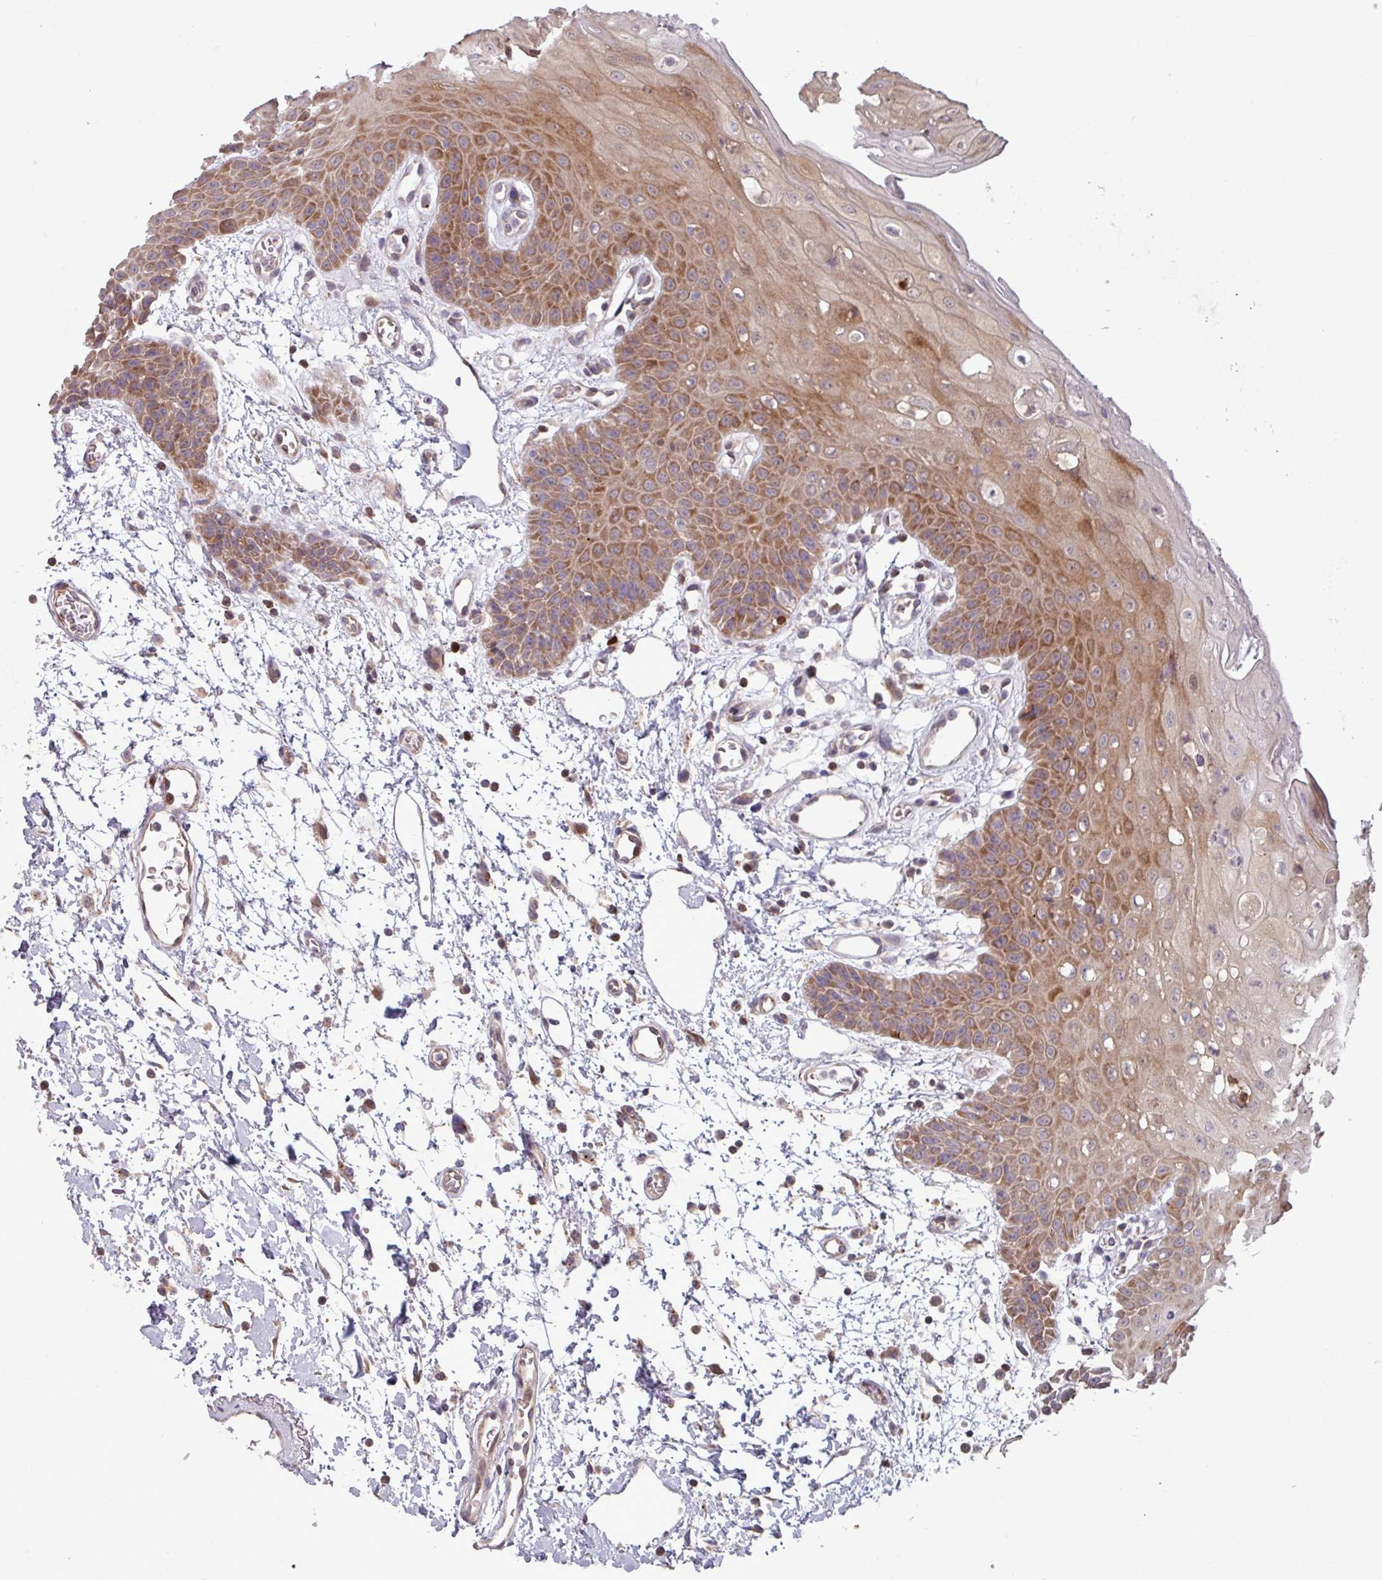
{"staining": {"intensity": "moderate", "quantity": "25%-75%", "location": "cytoplasmic/membranous"}, "tissue": "oral mucosa", "cell_type": "Squamous epithelial cells", "image_type": "normal", "snomed": [{"axis": "morphology", "description": "Normal tissue, NOS"}, {"axis": "topography", "description": "Oral tissue"}, {"axis": "topography", "description": "Tounge, NOS"}], "caption": "A high-resolution image shows immunohistochemistry staining of unremarkable oral mucosa, which demonstrates moderate cytoplasmic/membranous expression in about 25%-75% of squamous epithelial cells. (Stains: DAB (3,3'-diaminobenzidine) in brown, nuclei in blue, Microscopy: brightfield microscopy at high magnification).", "gene": "SEC61G", "patient": {"sex": "female", "age": 59}}